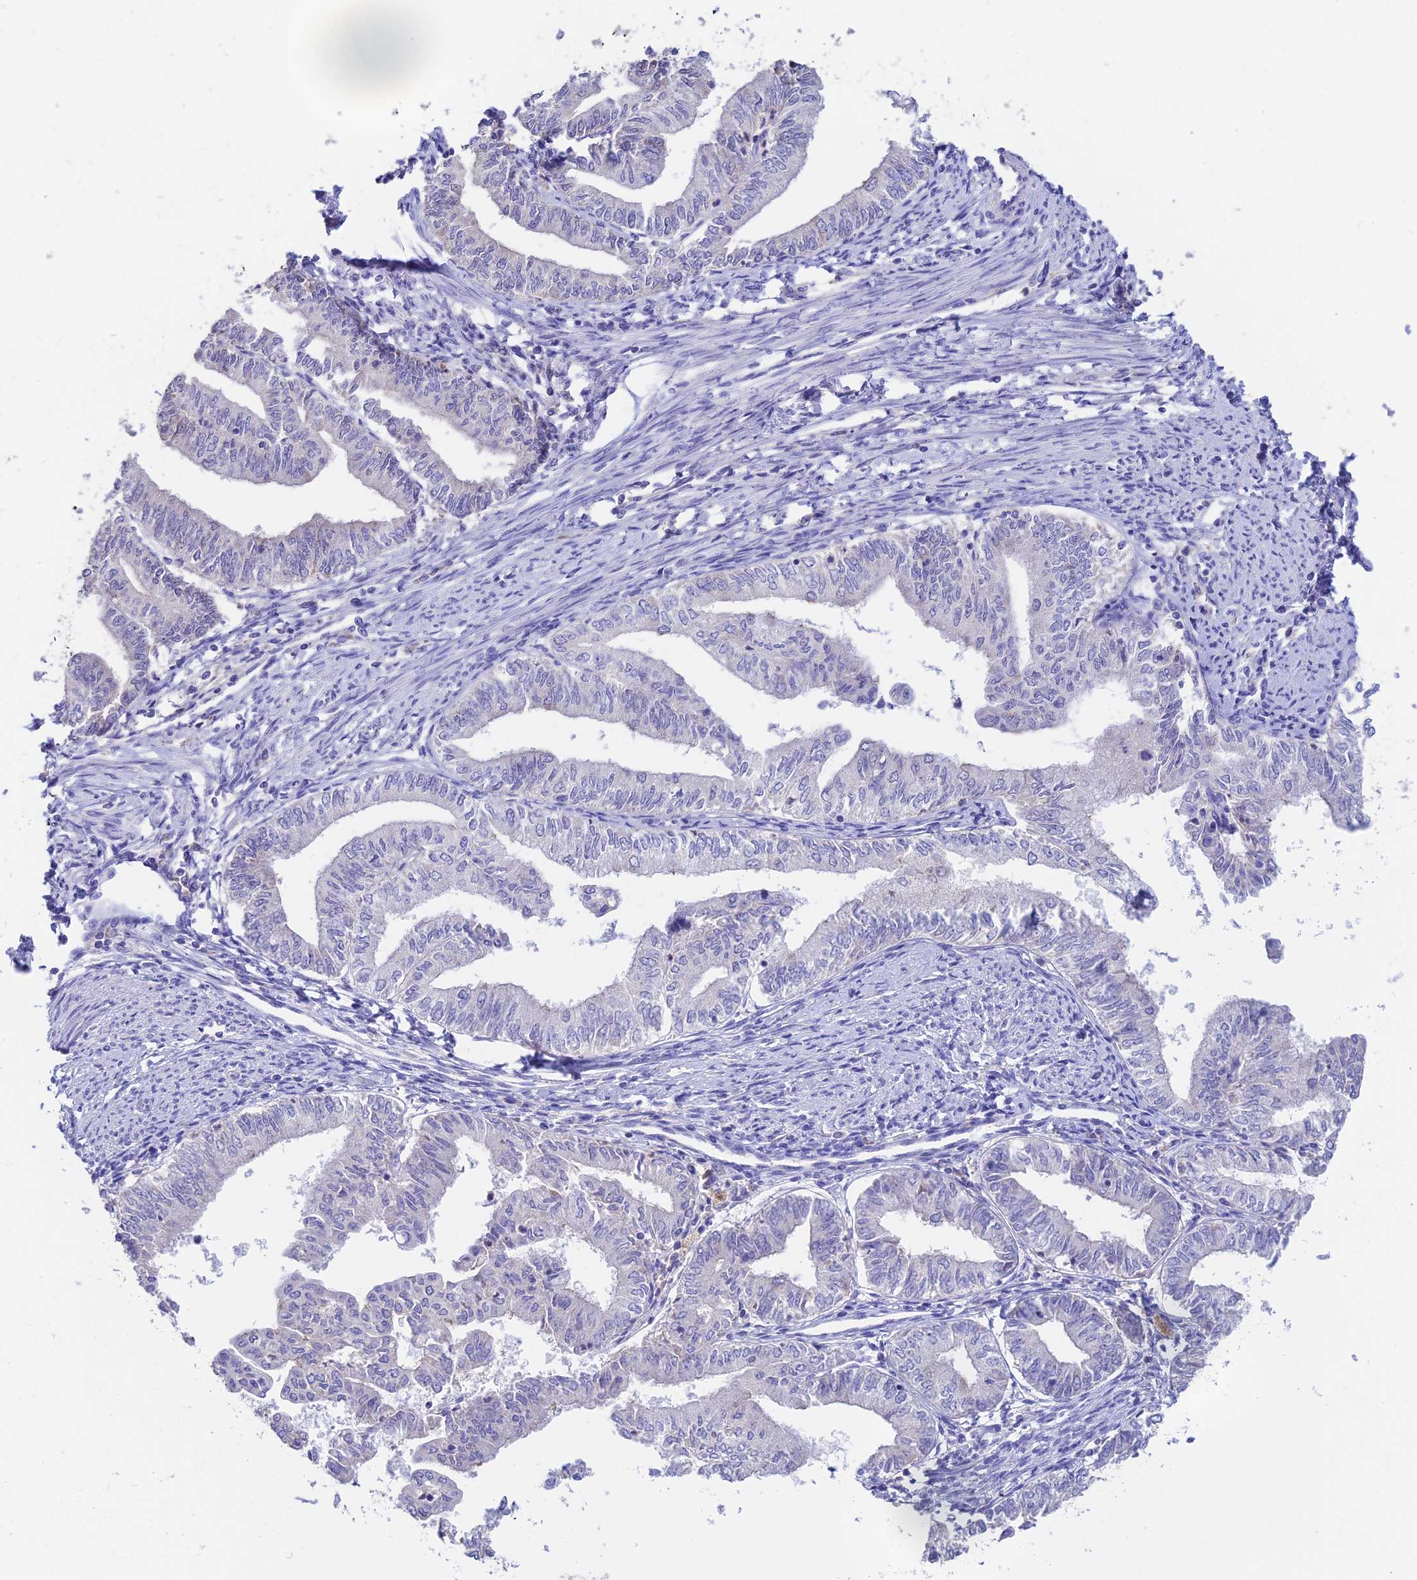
{"staining": {"intensity": "negative", "quantity": "none", "location": "none"}, "tissue": "endometrial cancer", "cell_type": "Tumor cells", "image_type": "cancer", "snomed": [{"axis": "morphology", "description": "Adenocarcinoma, NOS"}, {"axis": "topography", "description": "Endometrium"}], "caption": "Immunohistochemistry (IHC) of adenocarcinoma (endometrial) displays no staining in tumor cells. Brightfield microscopy of IHC stained with DAB (3,3'-diaminobenzidine) (brown) and hematoxylin (blue), captured at high magnification.", "gene": "EMC3", "patient": {"sex": "female", "age": 66}}